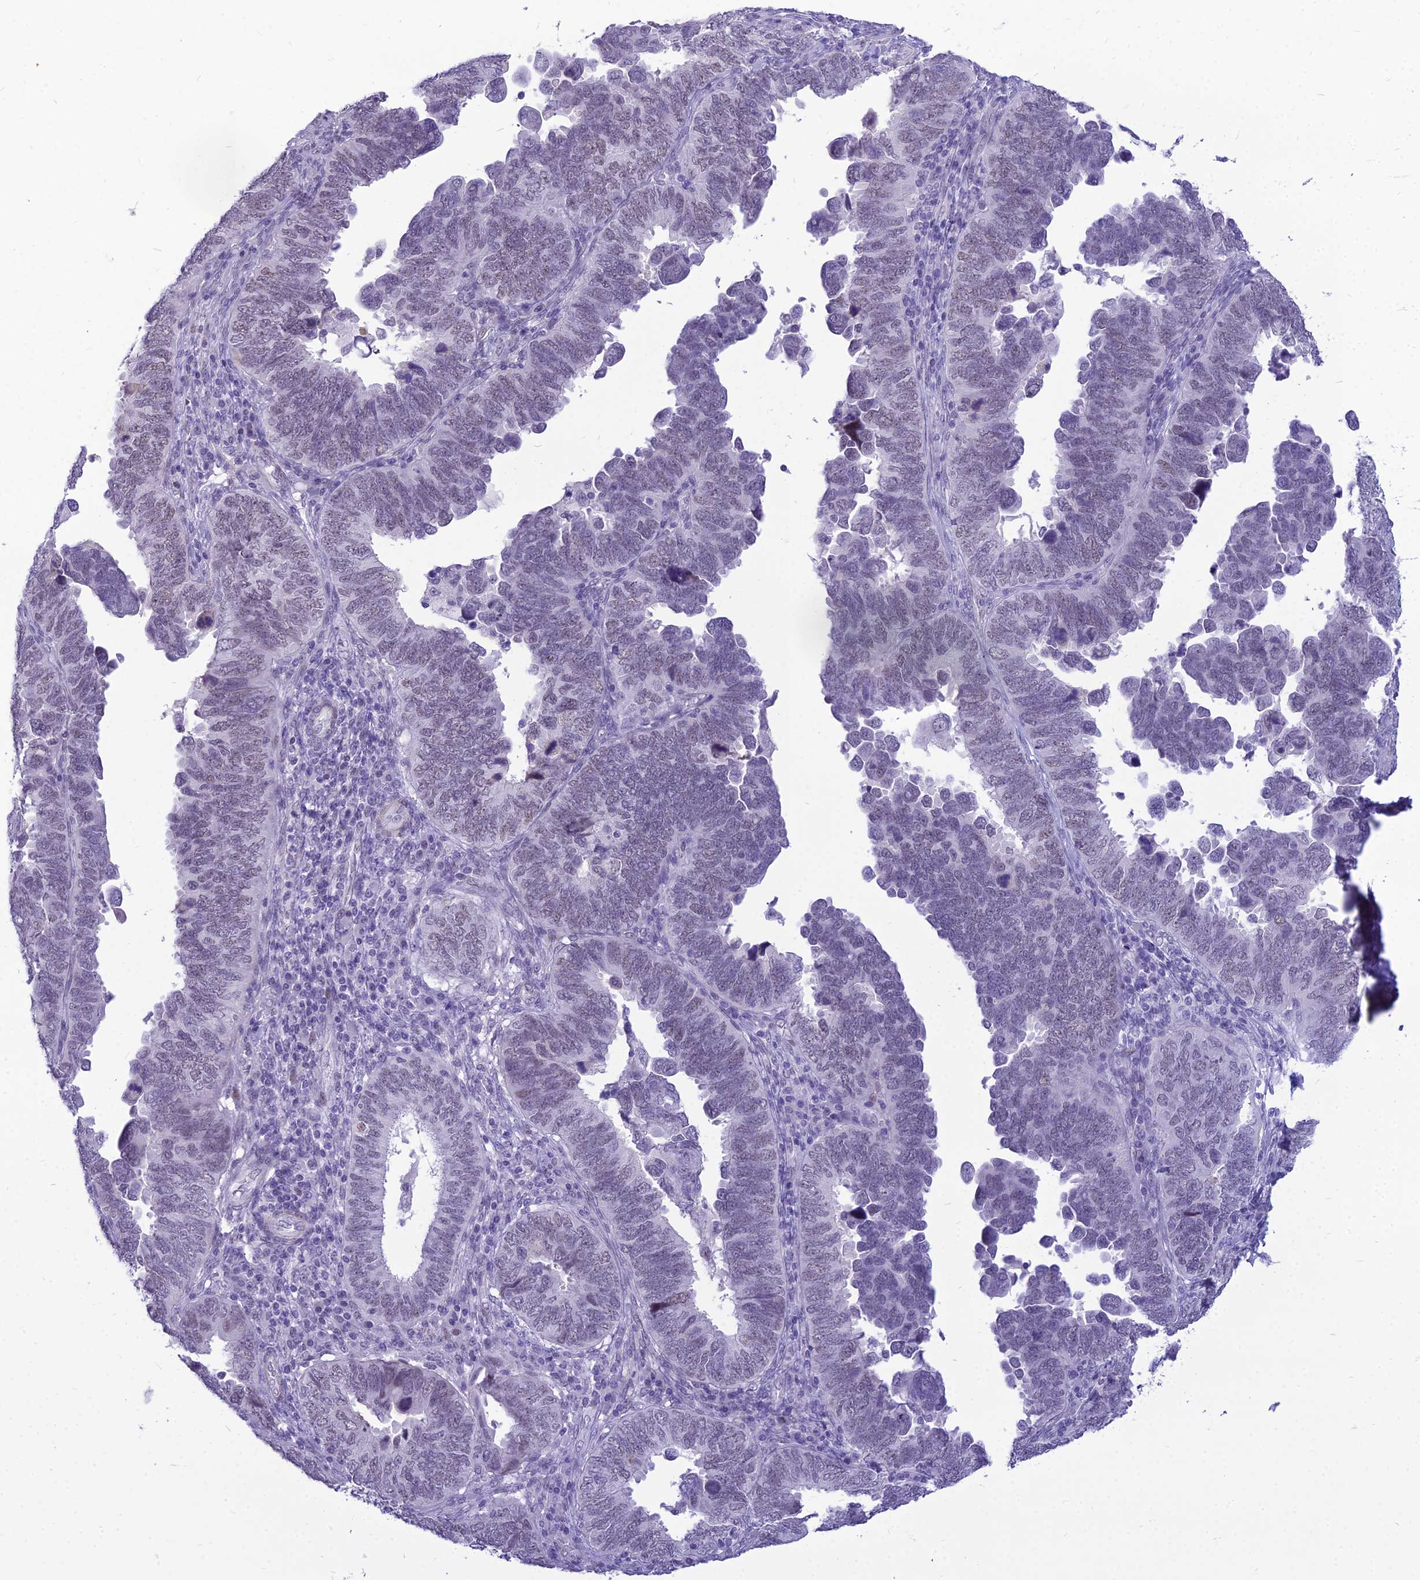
{"staining": {"intensity": "weak", "quantity": "25%-75%", "location": "nuclear"}, "tissue": "endometrial cancer", "cell_type": "Tumor cells", "image_type": "cancer", "snomed": [{"axis": "morphology", "description": "Adenocarcinoma, NOS"}, {"axis": "topography", "description": "Endometrium"}], "caption": "Immunohistochemical staining of human endometrial cancer demonstrates weak nuclear protein expression in approximately 25%-75% of tumor cells.", "gene": "DHX40", "patient": {"sex": "female", "age": 79}}